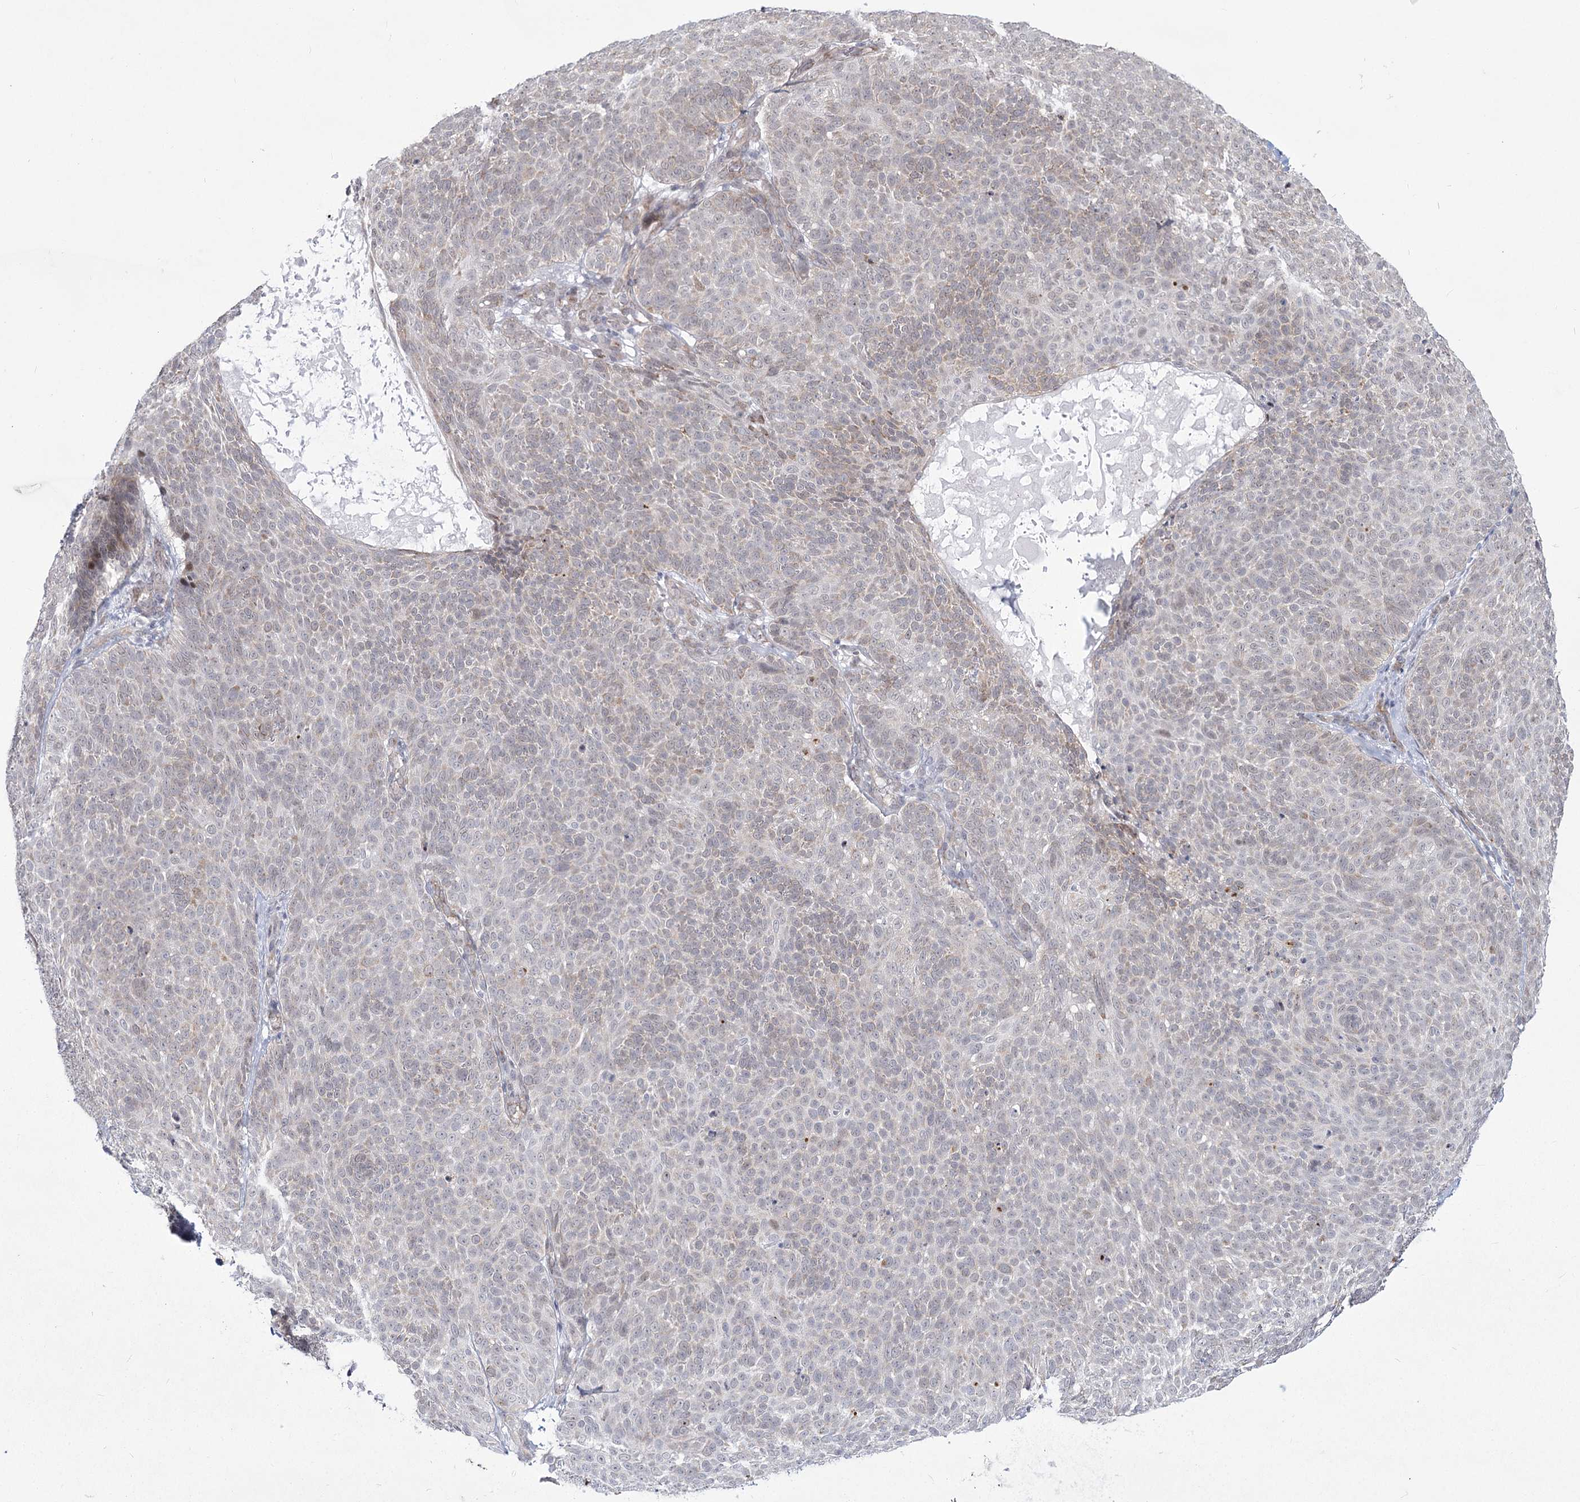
{"staining": {"intensity": "weak", "quantity": "<25%", "location": "cytoplasmic/membranous,nuclear"}, "tissue": "skin cancer", "cell_type": "Tumor cells", "image_type": "cancer", "snomed": [{"axis": "morphology", "description": "Basal cell carcinoma"}, {"axis": "topography", "description": "Skin"}], "caption": "The histopathology image reveals no staining of tumor cells in basal cell carcinoma (skin).", "gene": "YBX3", "patient": {"sex": "male", "age": 85}}